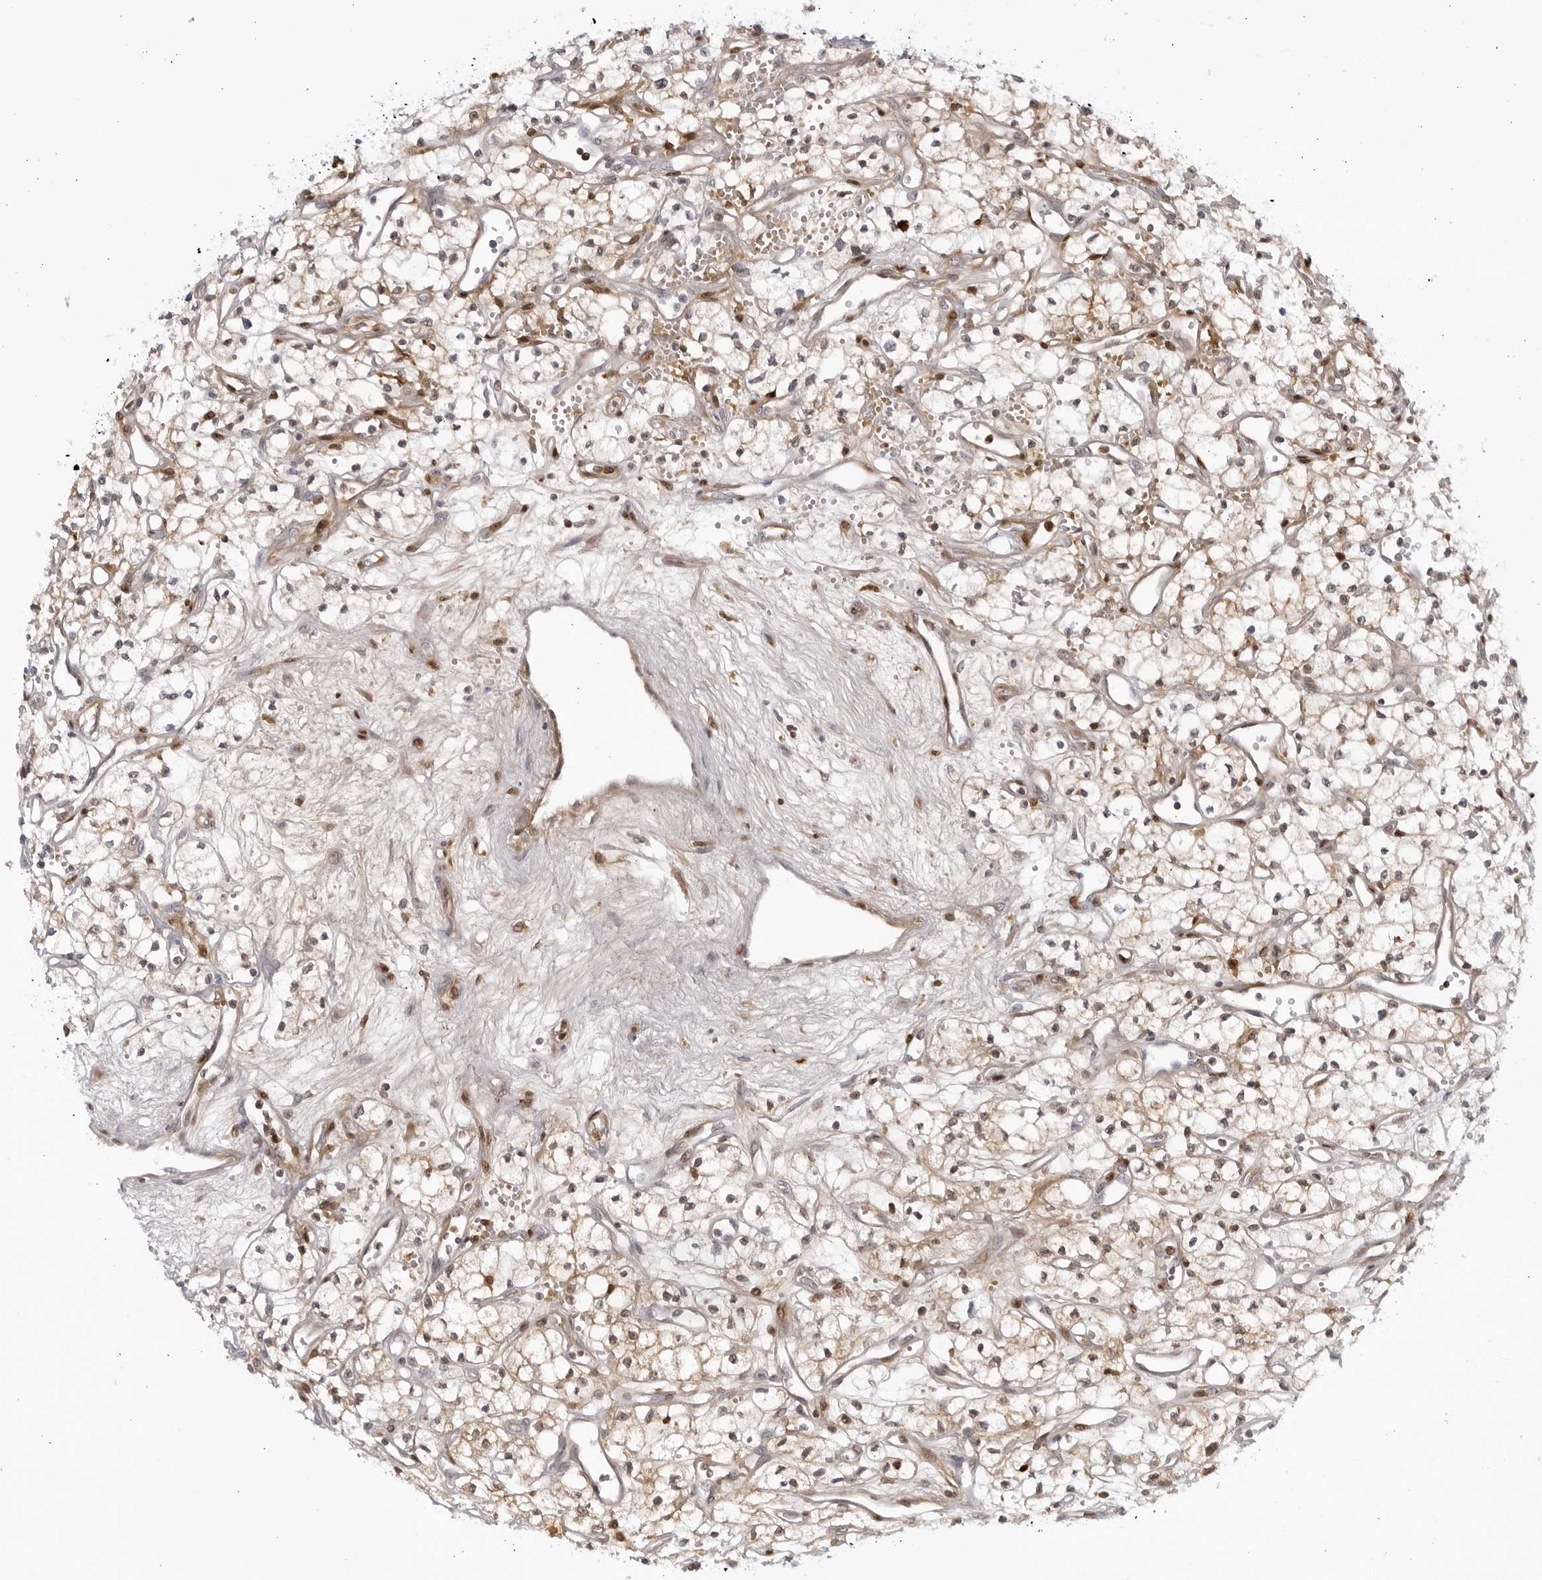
{"staining": {"intensity": "moderate", "quantity": ">75%", "location": "cytoplasmic/membranous,nuclear"}, "tissue": "renal cancer", "cell_type": "Tumor cells", "image_type": "cancer", "snomed": [{"axis": "morphology", "description": "Adenocarcinoma, NOS"}, {"axis": "topography", "description": "Kidney"}], "caption": "Renal cancer tissue displays moderate cytoplasmic/membranous and nuclear positivity in about >75% of tumor cells The protein is shown in brown color, while the nuclei are stained blue.", "gene": "CNBD1", "patient": {"sex": "male", "age": 59}}